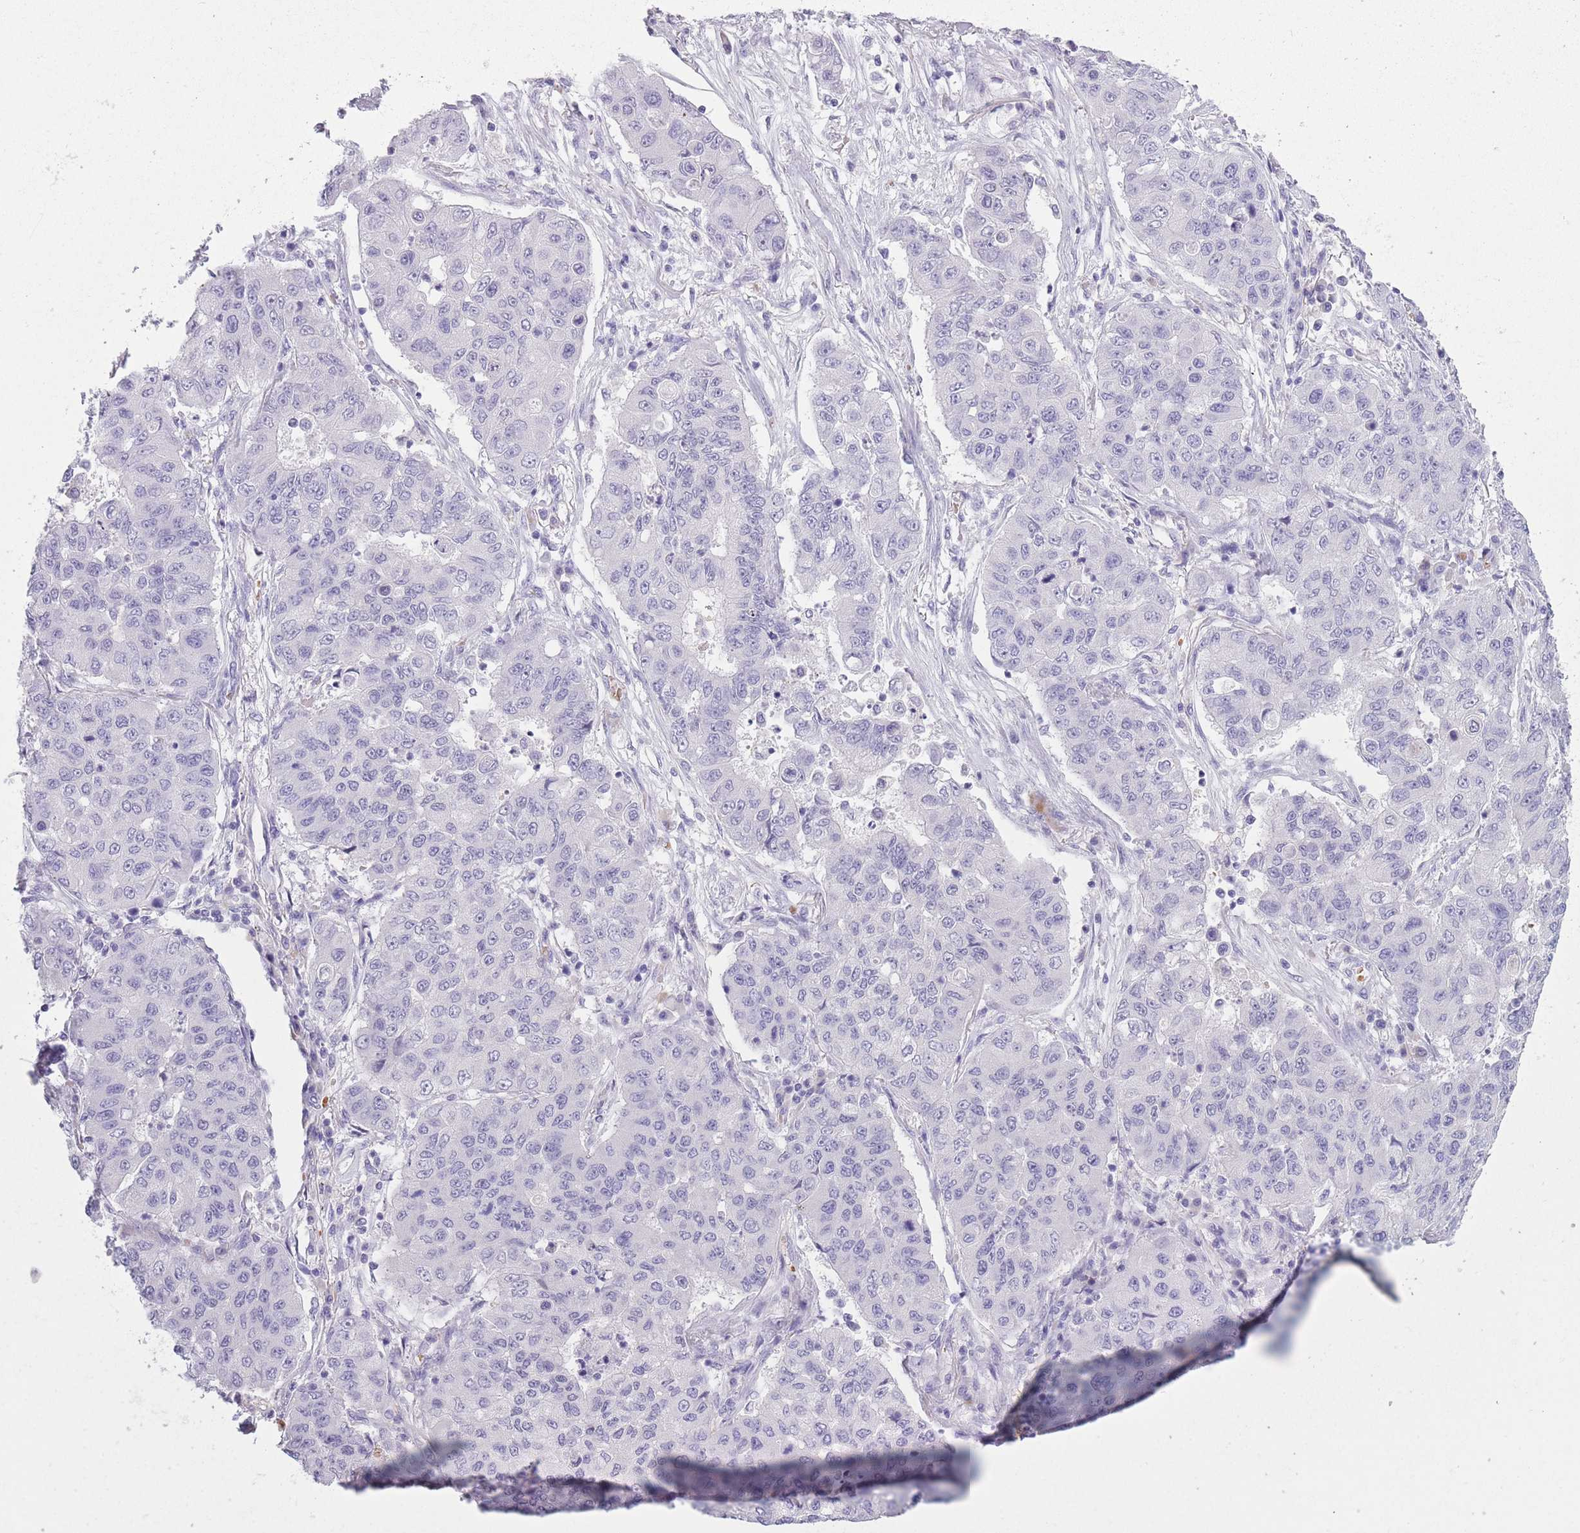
{"staining": {"intensity": "negative", "quantity": "none", "location": "none"}, "tissue": "lung cancer", "cell_type": "Tumor cells", "image_type": "cancer", "snomed": [{"axis": "morphology", "description": "Squamous cell carcinoma, NOS"}, {"axis": "topography", "description": "Lung"}], "caption": "The histopathology image shows no staining of tumor cells in lung cancer (squamous cell carcinoma).", "gene": "OR7C1", "patient": {"sex": "male", "age": 74}}